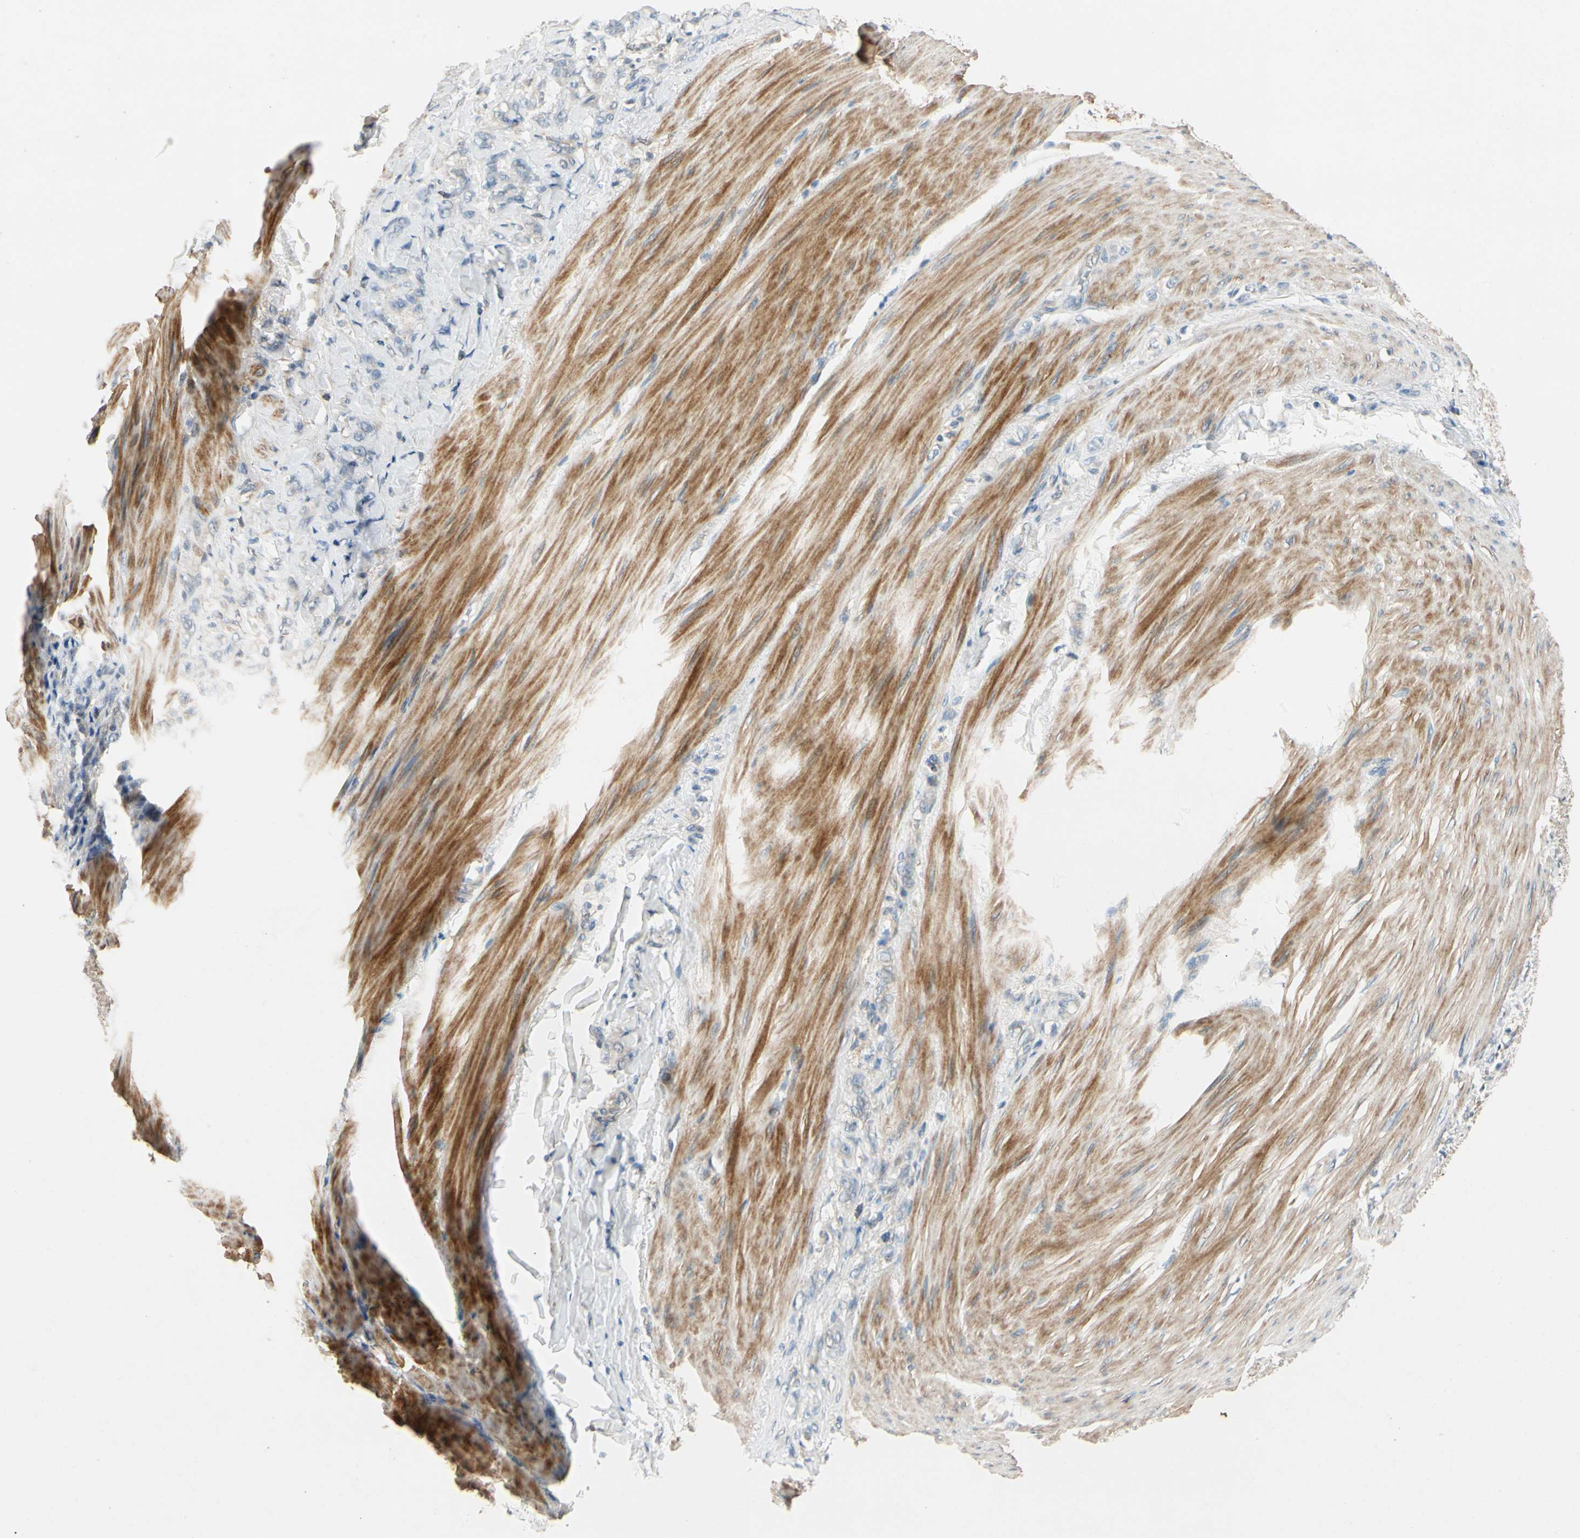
{"staining": {"intensity": "weak", "quantity": "<25%", "location": "cytoplasmic/membranous"}, "tissue": "stomach cancer", "cell_type": "Tumor cells", "image_type": "cancer", "snomed": [{"axis": "morphology", "description": "Adenocarcinoma, NOS"}, {"axis": "topography", "description": "Stomach"}], "caption": "Immunohistochemistry (IHC) micrograph of human adenocarcinoma (stomach) stained for a protein (brown), which exhibits no expression in tumor cells.", "gene": "WIPI1", "patient": {"sex": "male", "age": 82}}